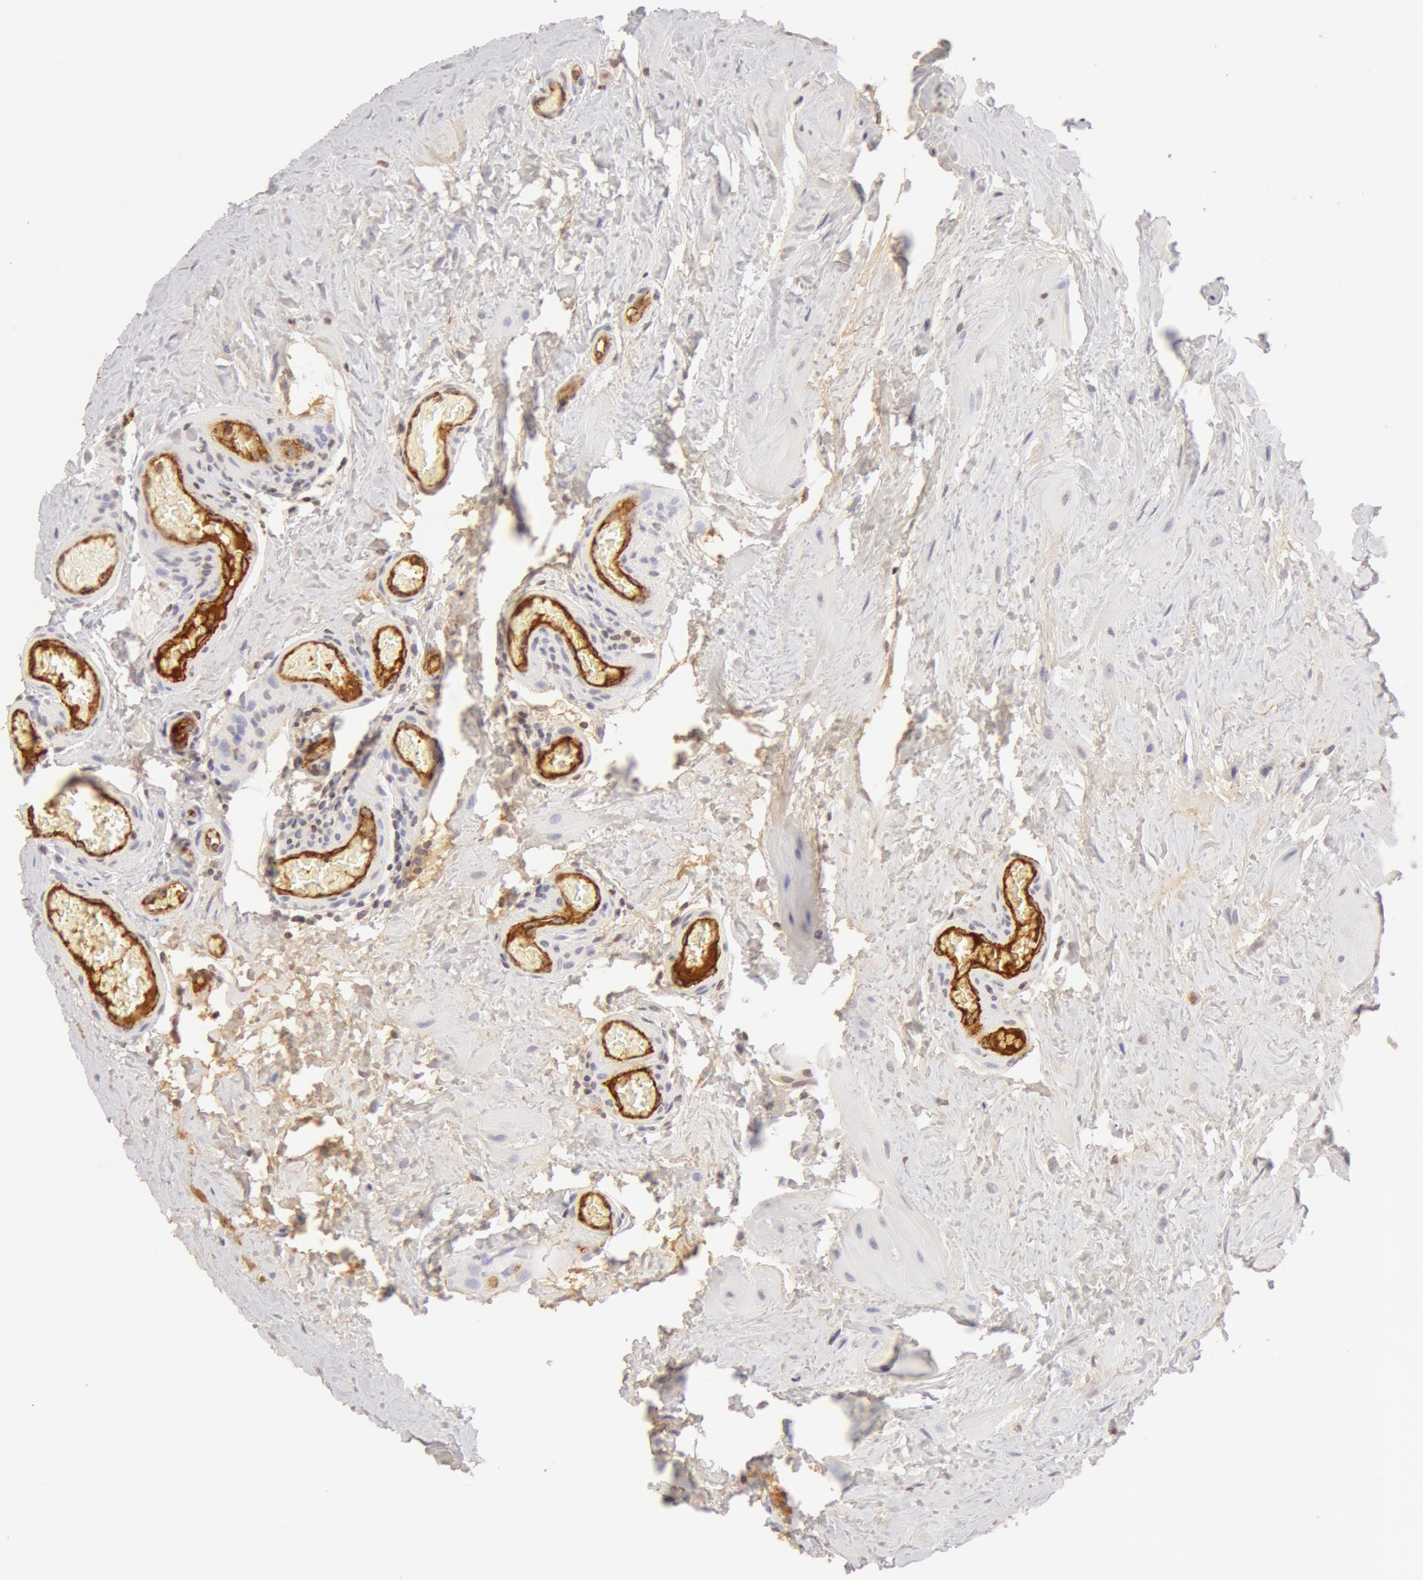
{"staining": {"intensity": "negative", "quantity": "none", "location": "none"}, "tissue": "epididymis", "cell_type": "Glandular cells", "image_type": "normal", "snomed": [{"axis": "morphology", "description": "Normal tissue, NOS"}, {"axis": "topography", "description": "Epididymis"}], "caption": "Immunohistochemical staining of normal human epididymis reveals no significant staining in glandular cells. (Brightfield microscopy of DAB immunohistochemistry (IHC) at high magnification).", "gene": "VWF", "patient": {"sex": "male", "age": 23}}